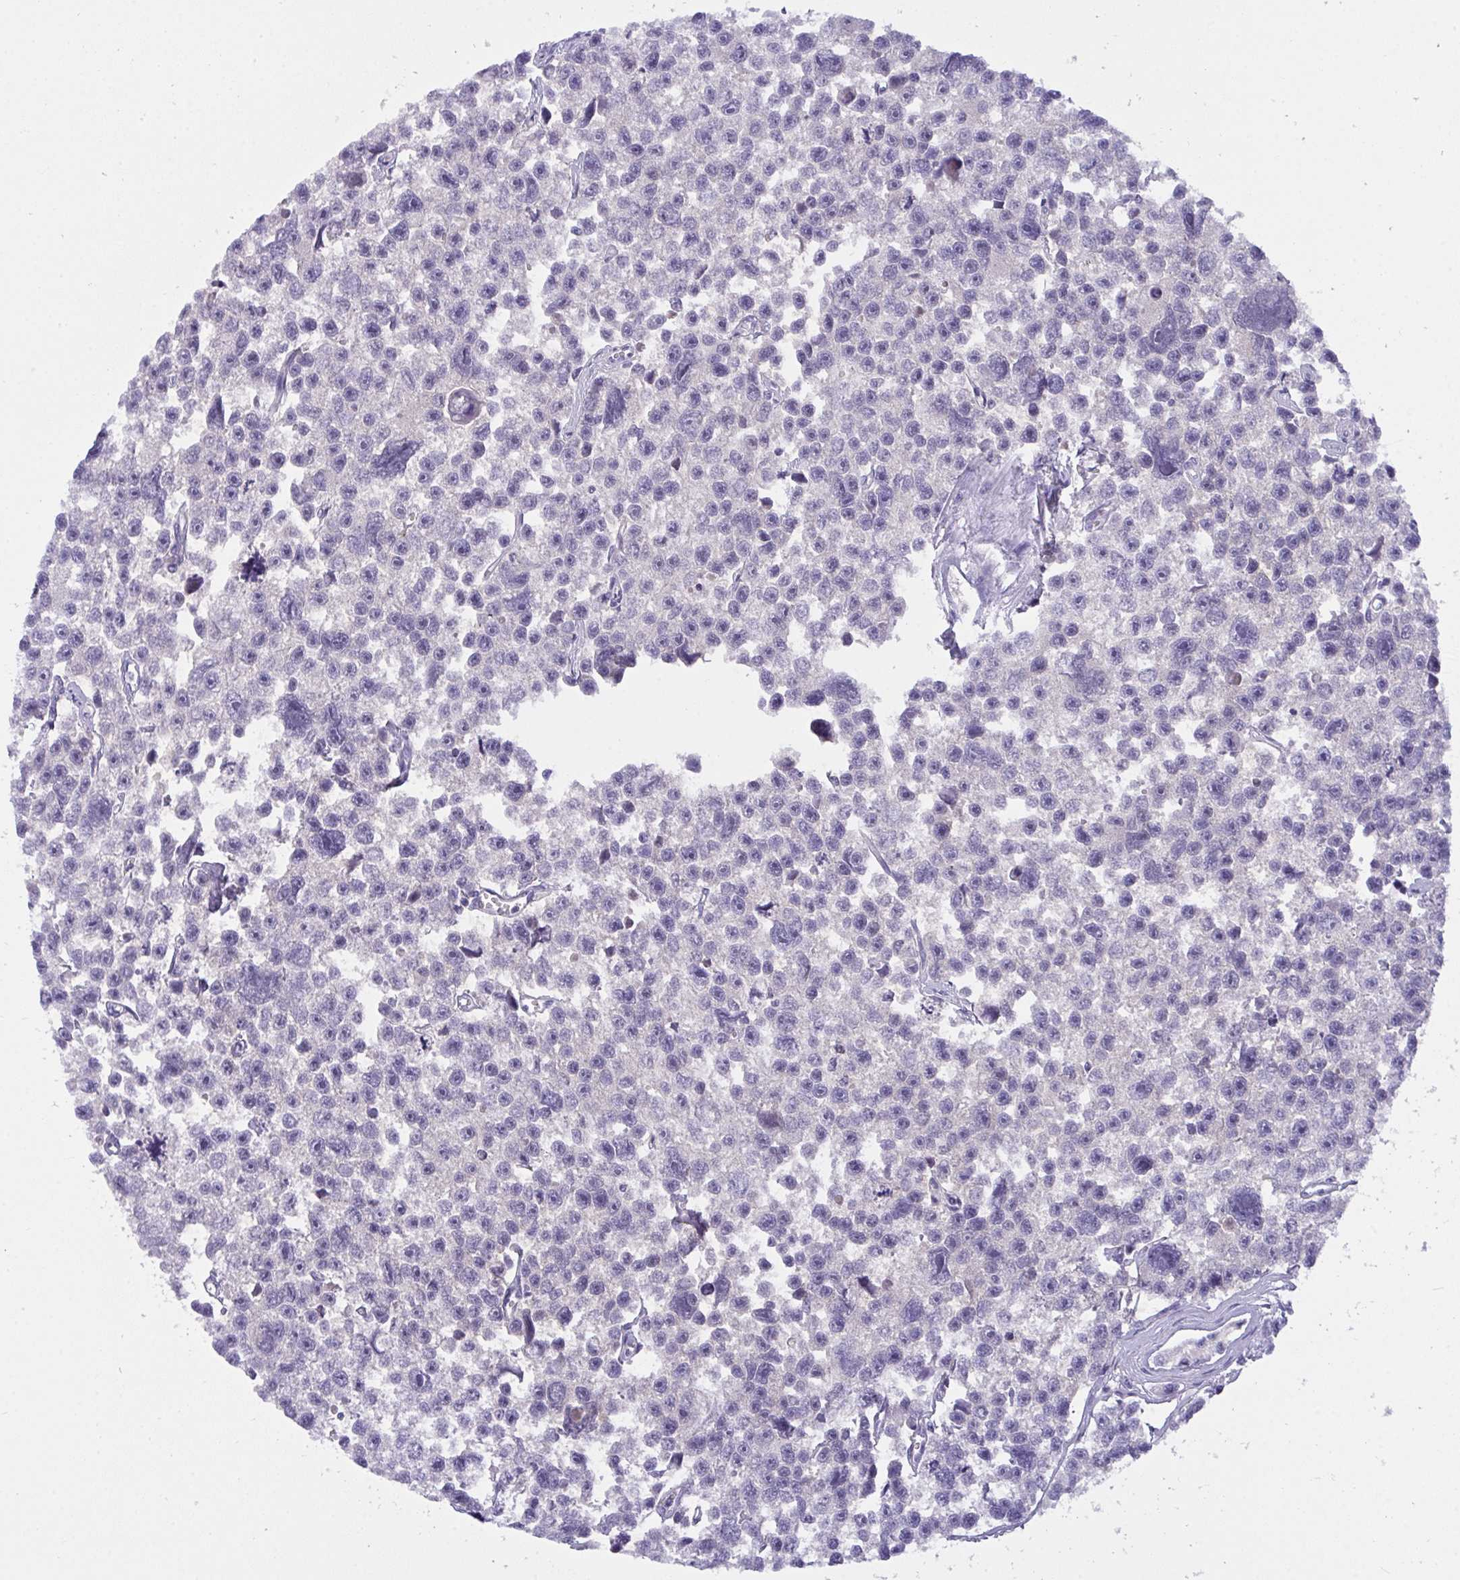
{"staining": {"intensity": "negative", "quantity": "none", "location": "none"}, "tissue": "testis cancer", "cell_type": "Tumor cells", "image_type": "cancer", "snomed": [{"axis": "morphology", "description": "Seminoma, NOS"}, {"axis": "topography", "description": "Testis"}], "caption": "This micrograph is of testis seminoma stained with IHC to label a protein in brown with the nuclei are counter-stained blue. There is no positivity in tumor cells.", "gene": "SEMA6B", "patient": {"sex": "male", "age": 26}}